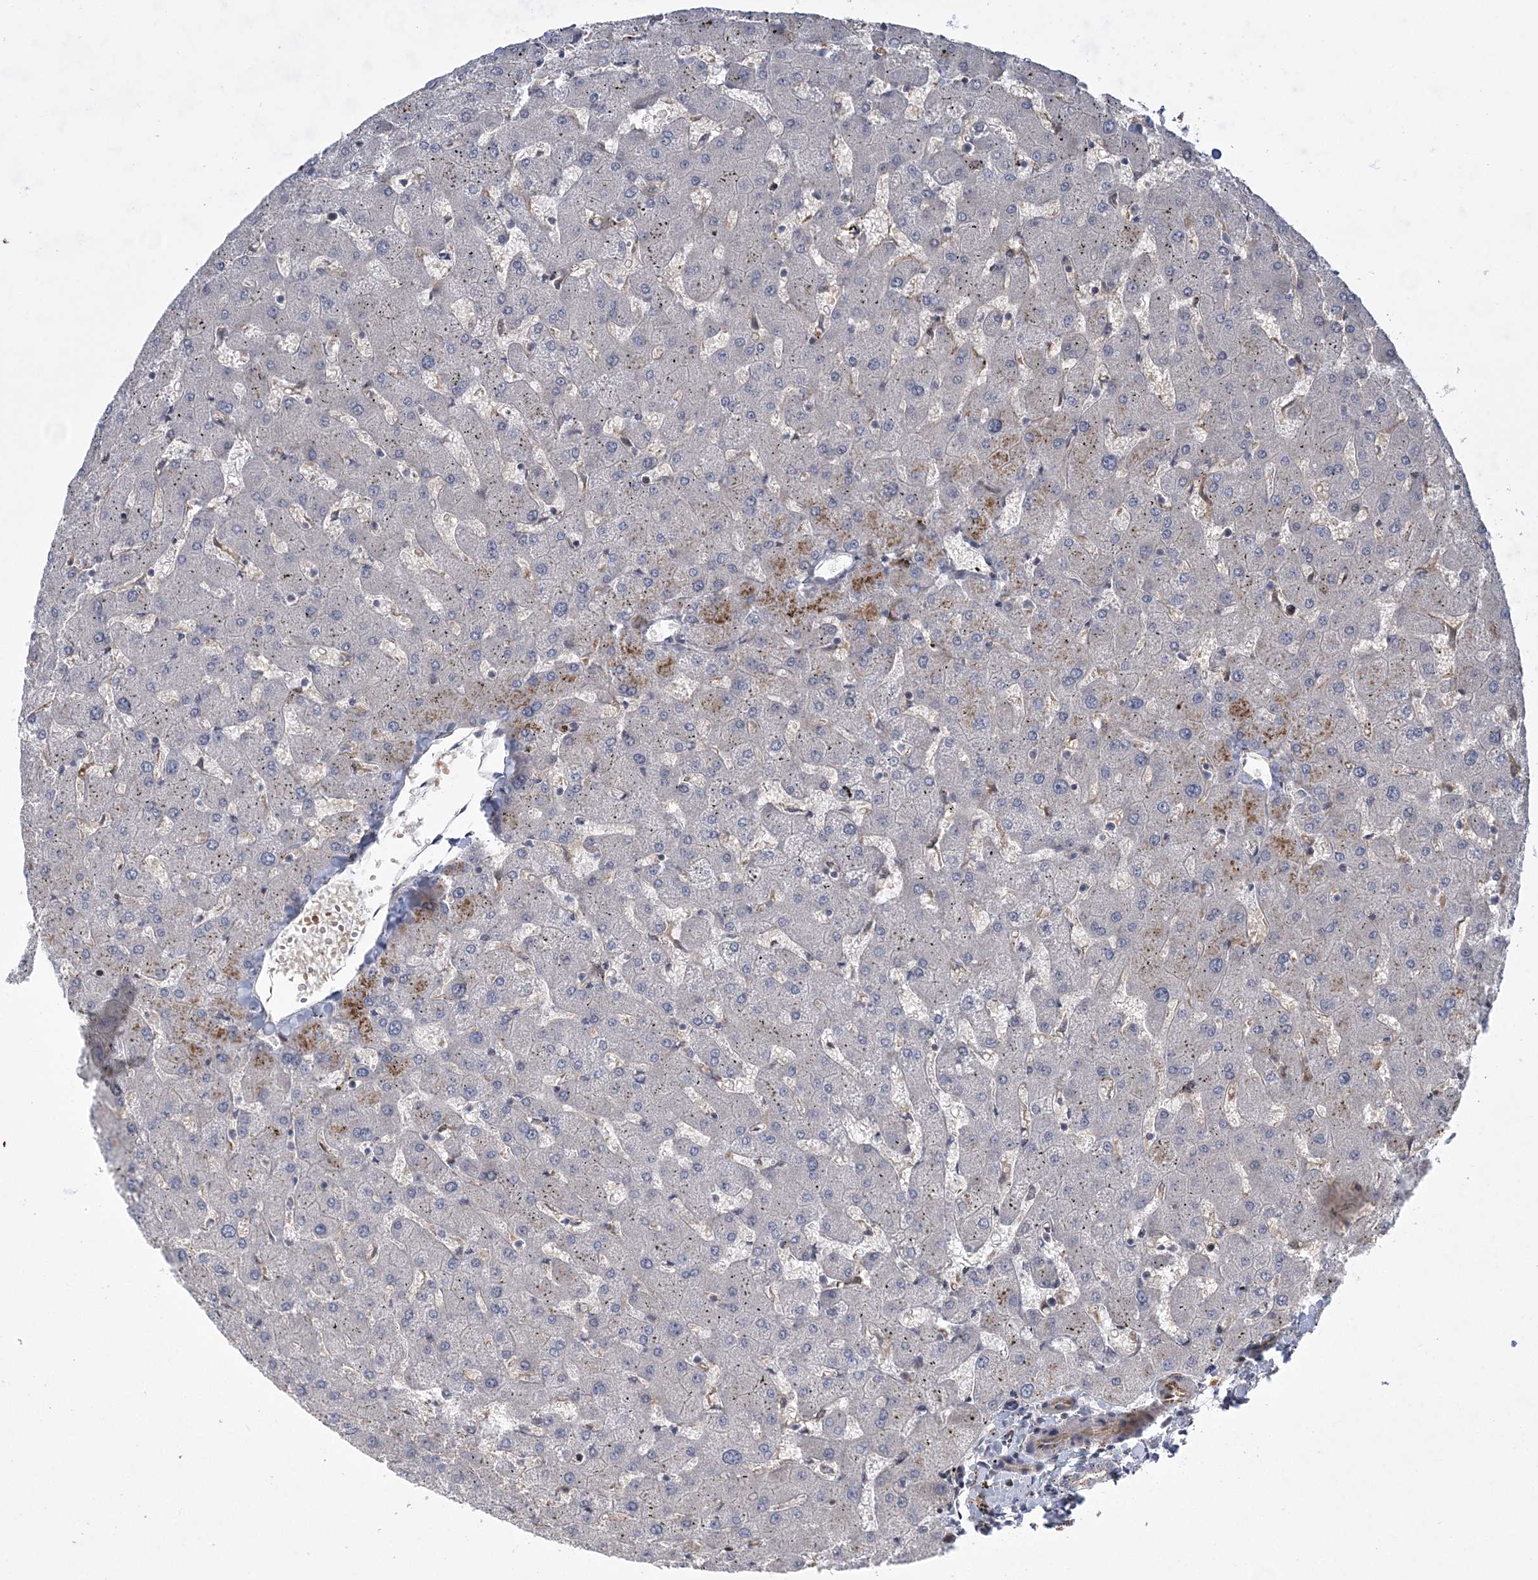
{"staining": {"intensity": "negative", "quantity": "none", "location": "none"}, "tissue": "liver", "cell_type": "Cholangiocytes", "image_type": "normal", "snomed": [{"axis": "morphology", "description": "Normal tissue, NOS"}, {"axis": "topography", "description": "Liver"}], "caption": "Cholangiocytes are negative for protein expression in unremarkable human liver. (Immunohistochemistry (ihc), brightfield microscopy, high magnification).", "gene": "CALN1", "patient": {"sex": "female", "age": 63}}